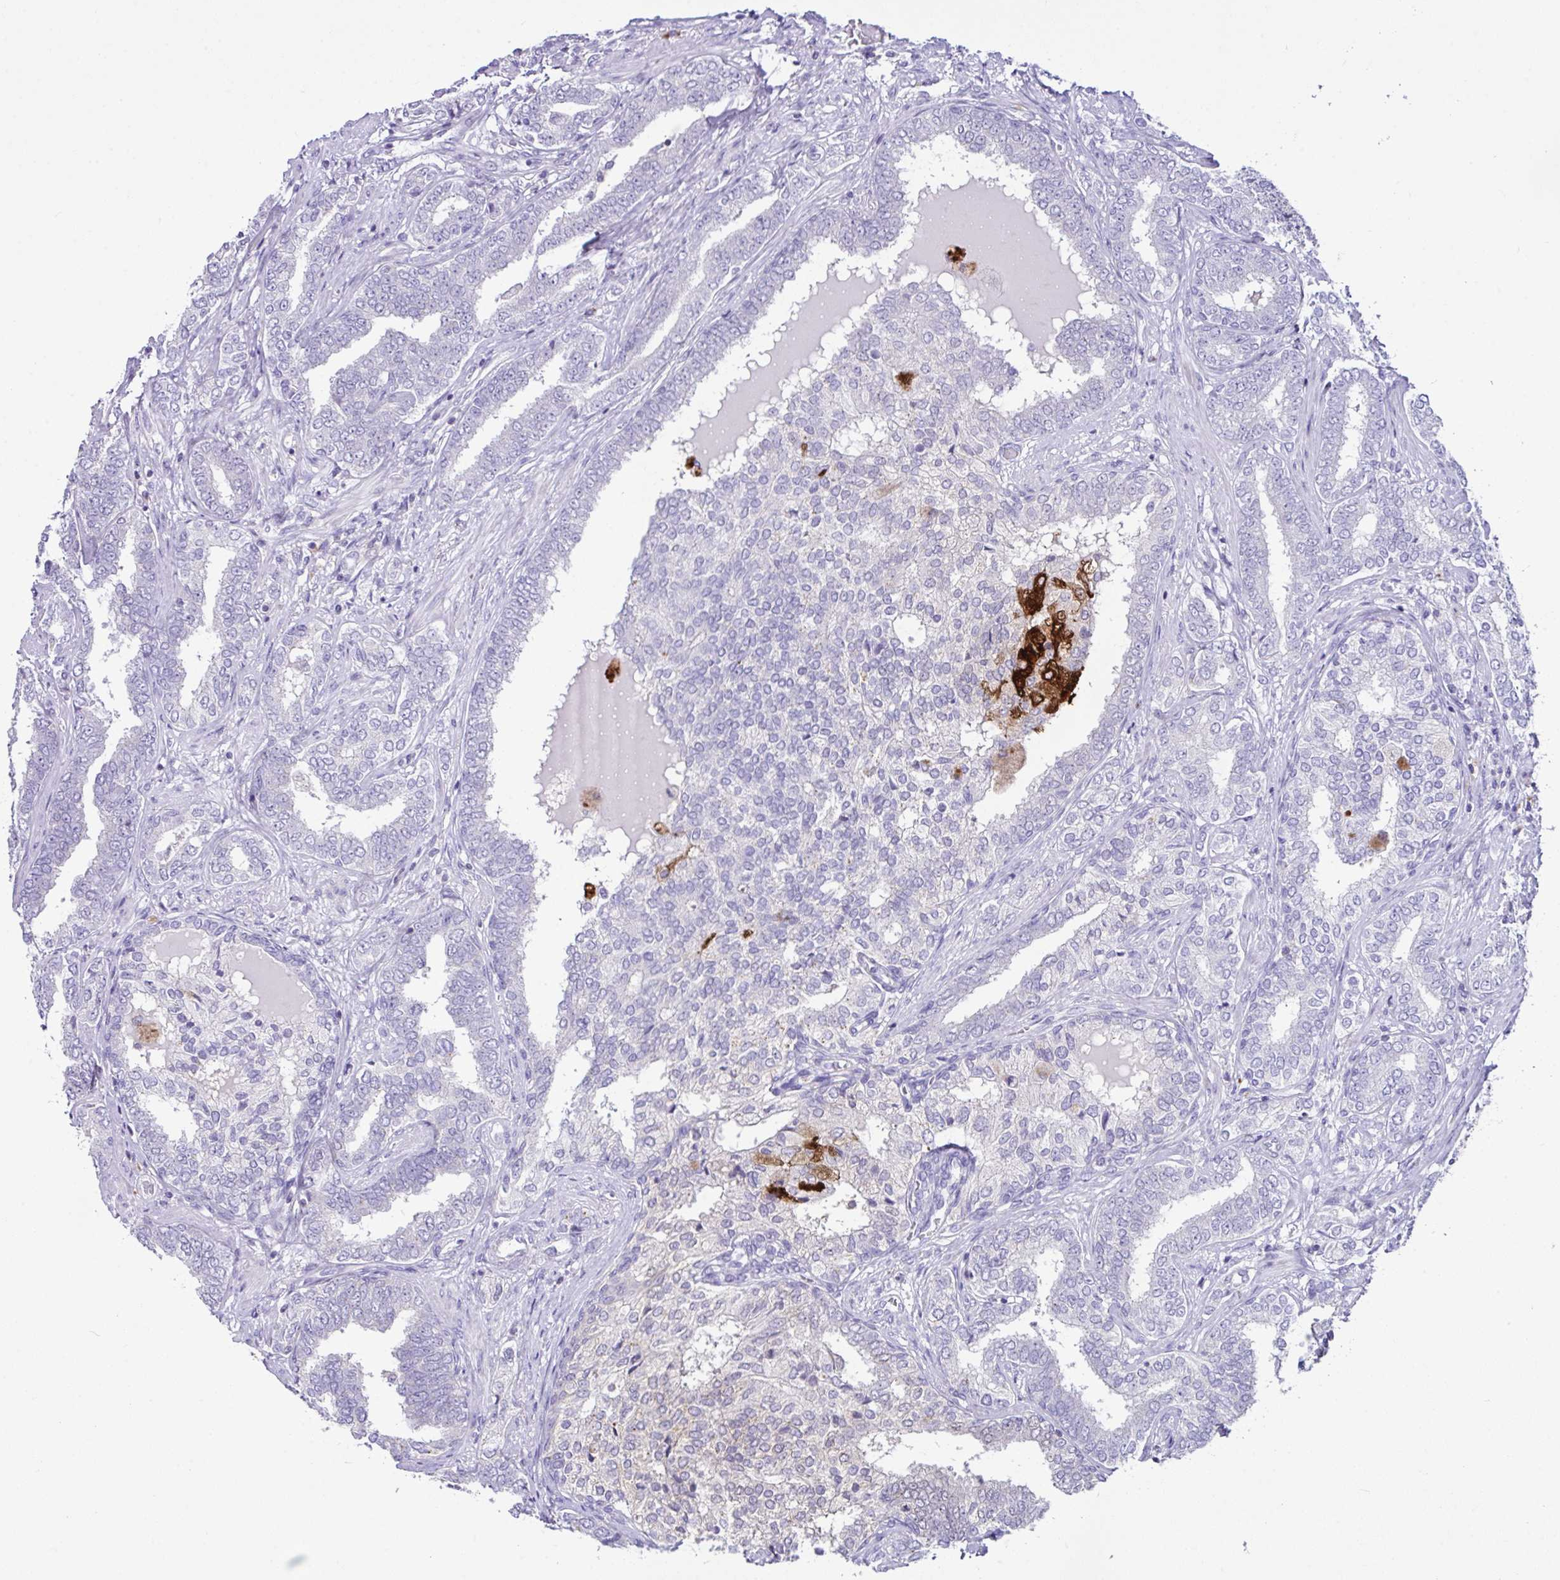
{"staining": {"intensity": "strong", "quantity": "<25%", "location": "cytoplasmic/membranous"}, "tissue": "prostate cancer", "cell_type": "Tumor cells", "image_type": "cancer", "snomed": [{"axis": "morphology", "description": "Adenocarcinoma, High grade"}, {"axis": "topography", "description": "Prostate"}], "caption": "There is medium levels of strong cytoplasmic/membranous staining in tumor cells of prostate high-grade adenocarcinoma, as demonstrated by immunohistochemical staining (brown color).", "gene": "D2HGDH", "patient": {"sex": "male", "age": 72}}